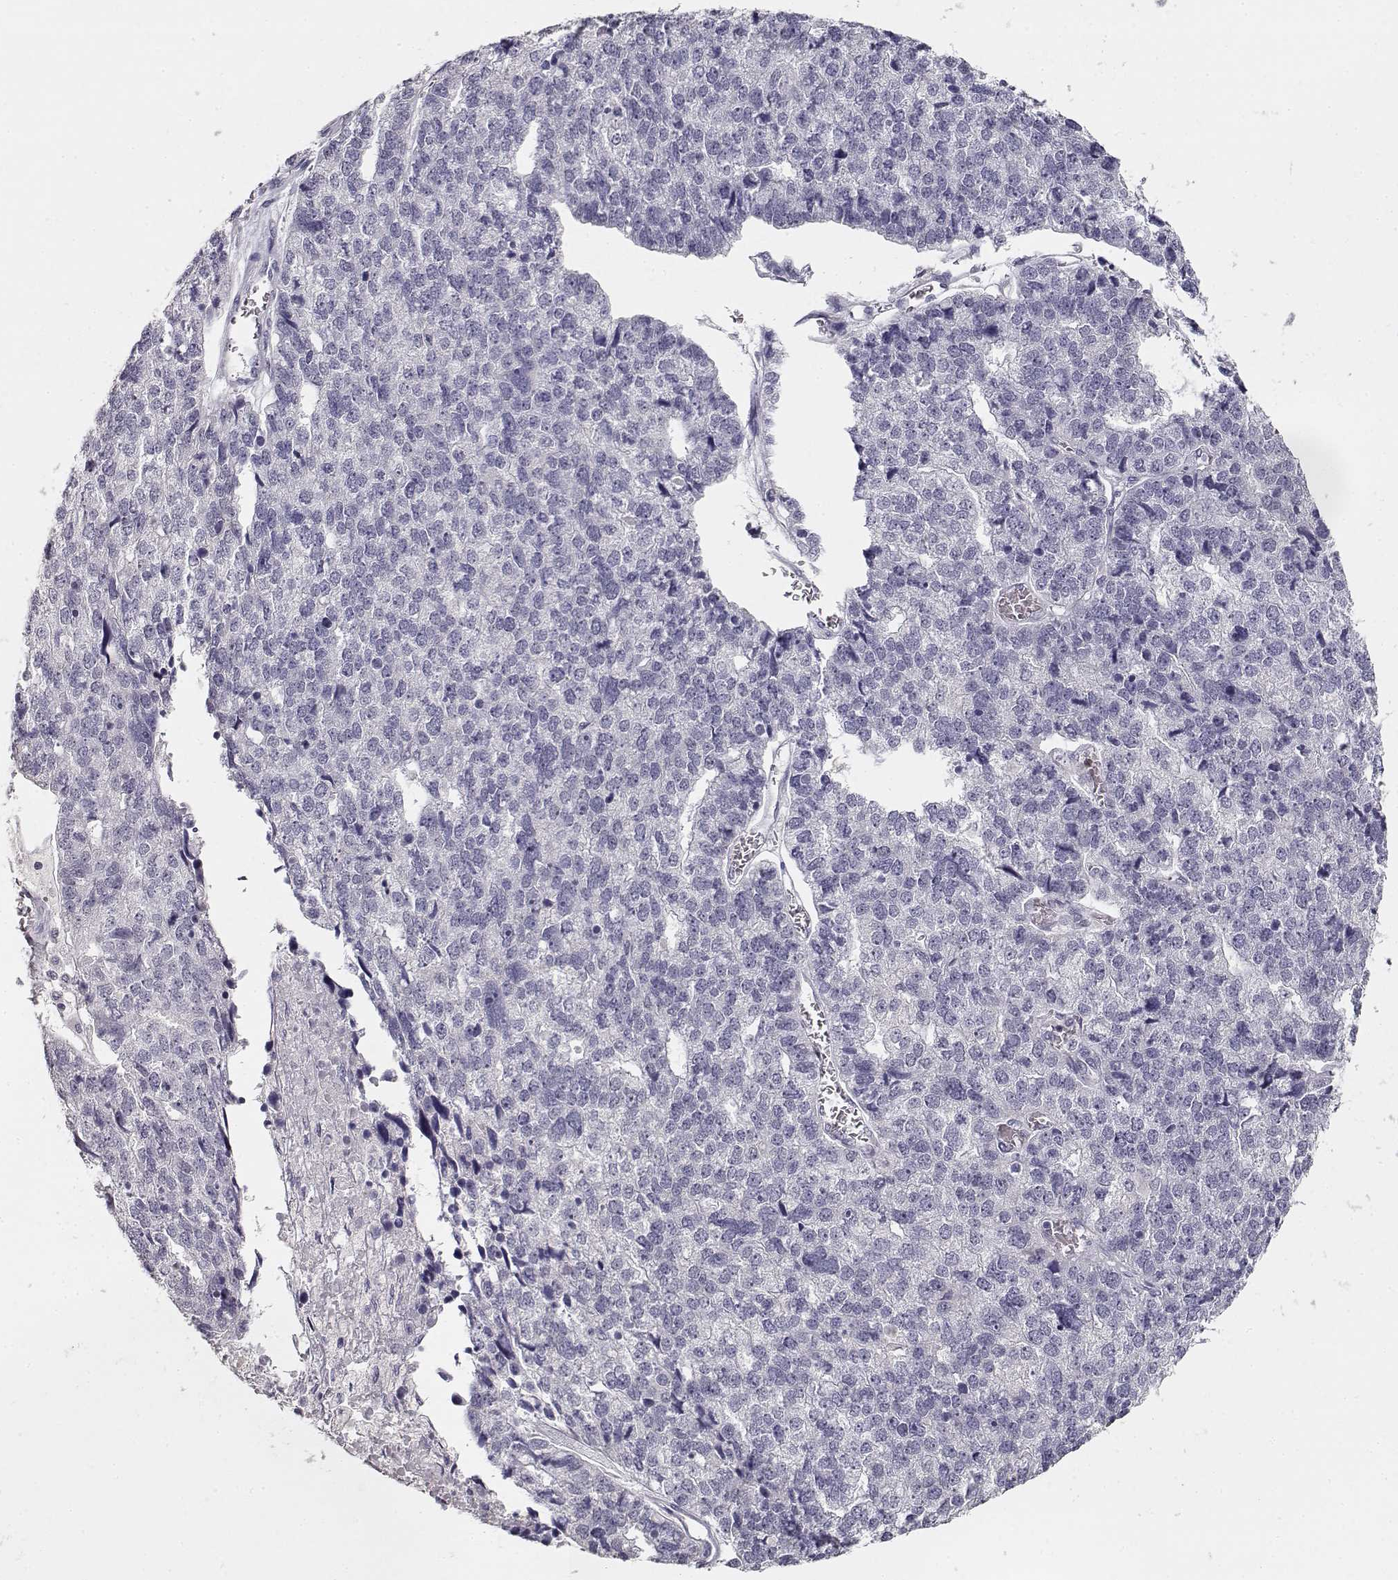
{"staining": {"intensity": "negative", "quantity": "none", "location": "none"}, "tissue": "stomach cancer", "cell_type": "Tumor cells", "image_type": "cancer", "snomed": [{"axis": "morphology", "description": "Adenocarcinoma, NOS"}, {"axis": "topography", "description": "Stomach"}], "caption": "Tumor cells show no significant protein positivity in stomach adenocarcinoma.", "gene": "TPH2", "patient": {"sex": "male", "age": 69}}